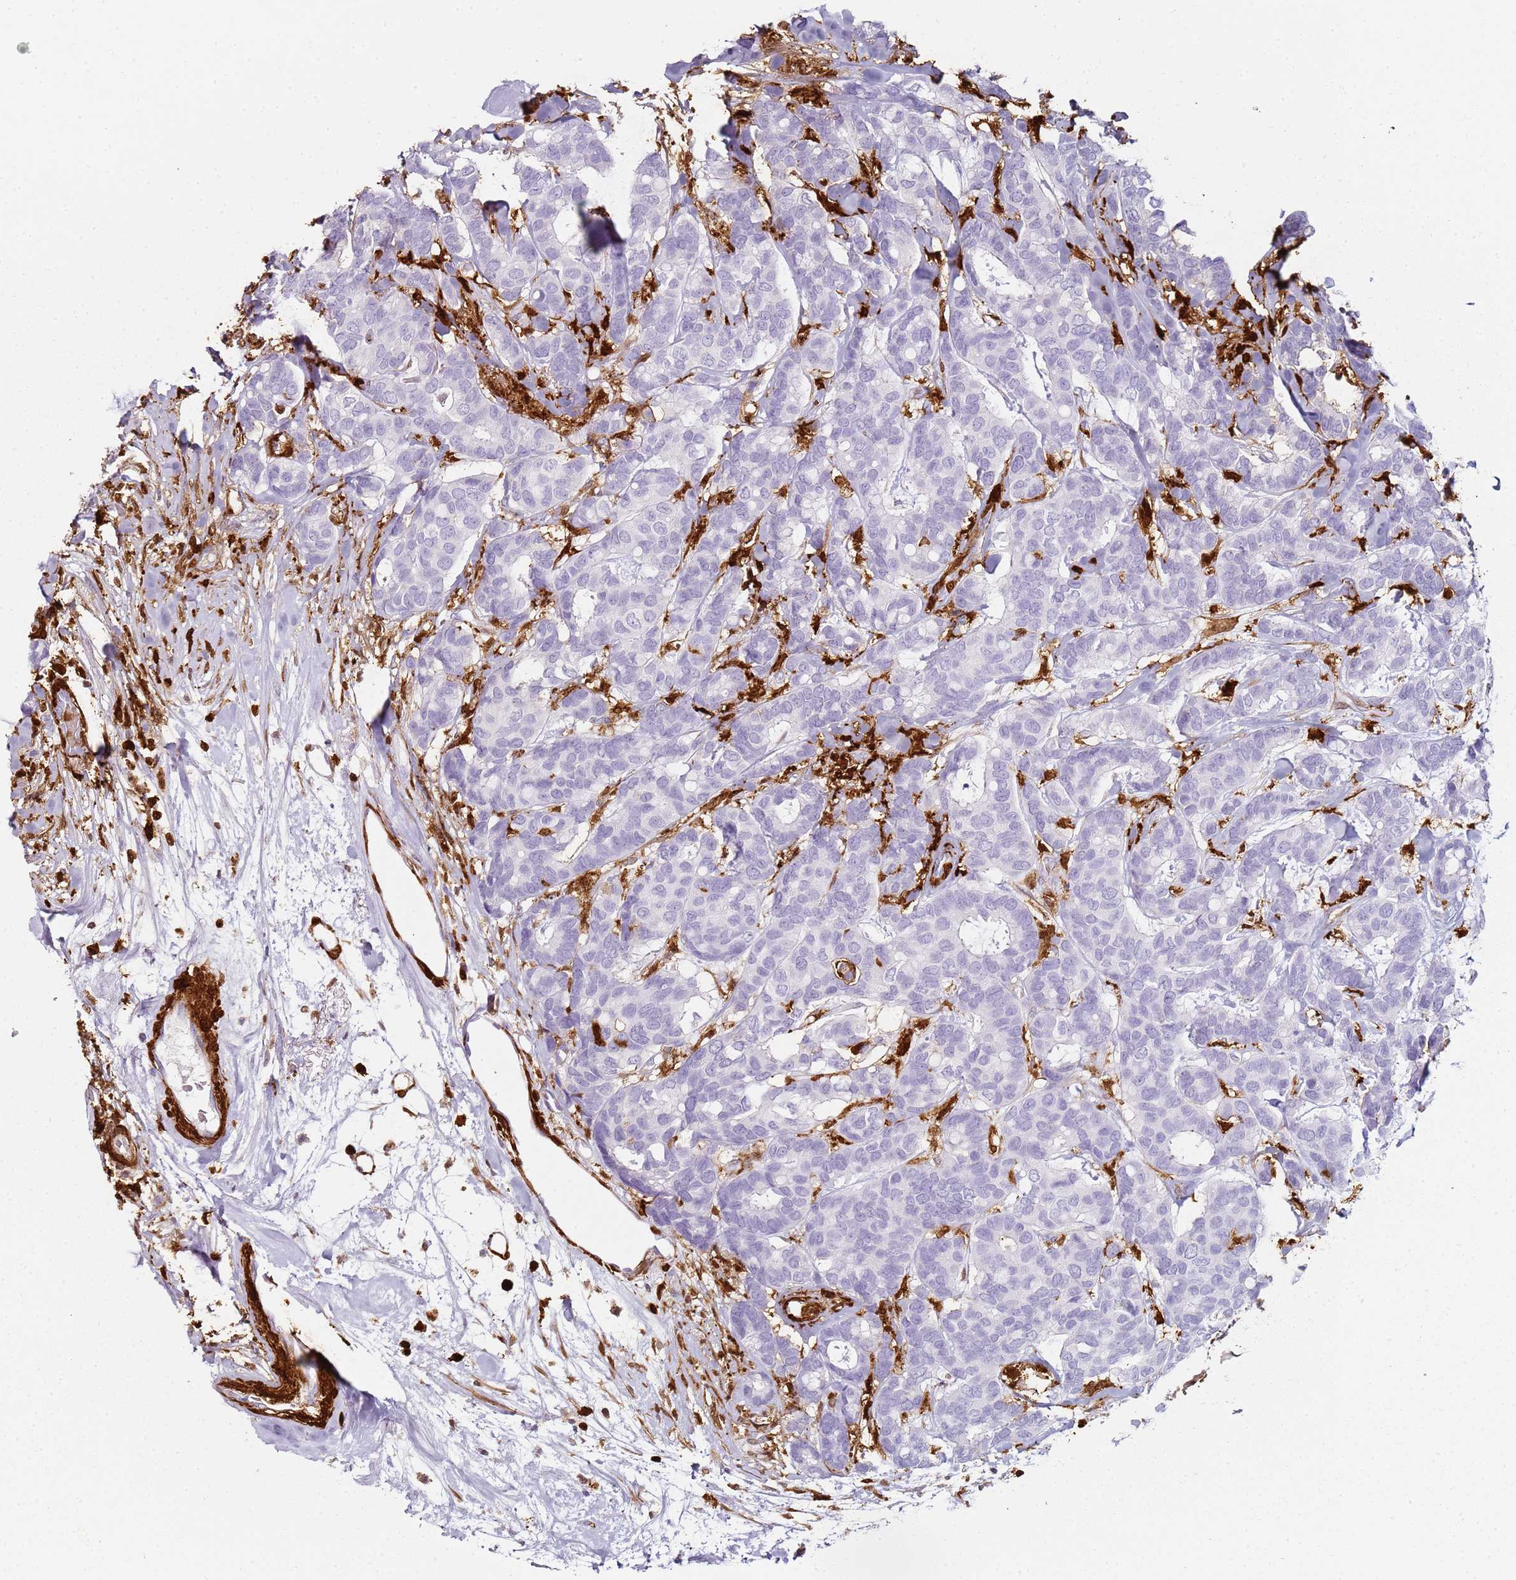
{"staining": {"intensity": "negative", "quantity": "none", "location": "none"}, "tissue": "breast cancer", "cell_type": "Tumor cells", "image_type": "cancer", "snomed": [{"axis": "morphology", "description": "Duct carcinoma"}, {"axis": "topography", "description": "Breast"}], "caption": "This is a image of IHC staining of breast cancer (intraductal carcinoma), which shows no positivity in tumor cells.", "gene": "S100A4", "patient": {"sex": "female", "age": 87}}